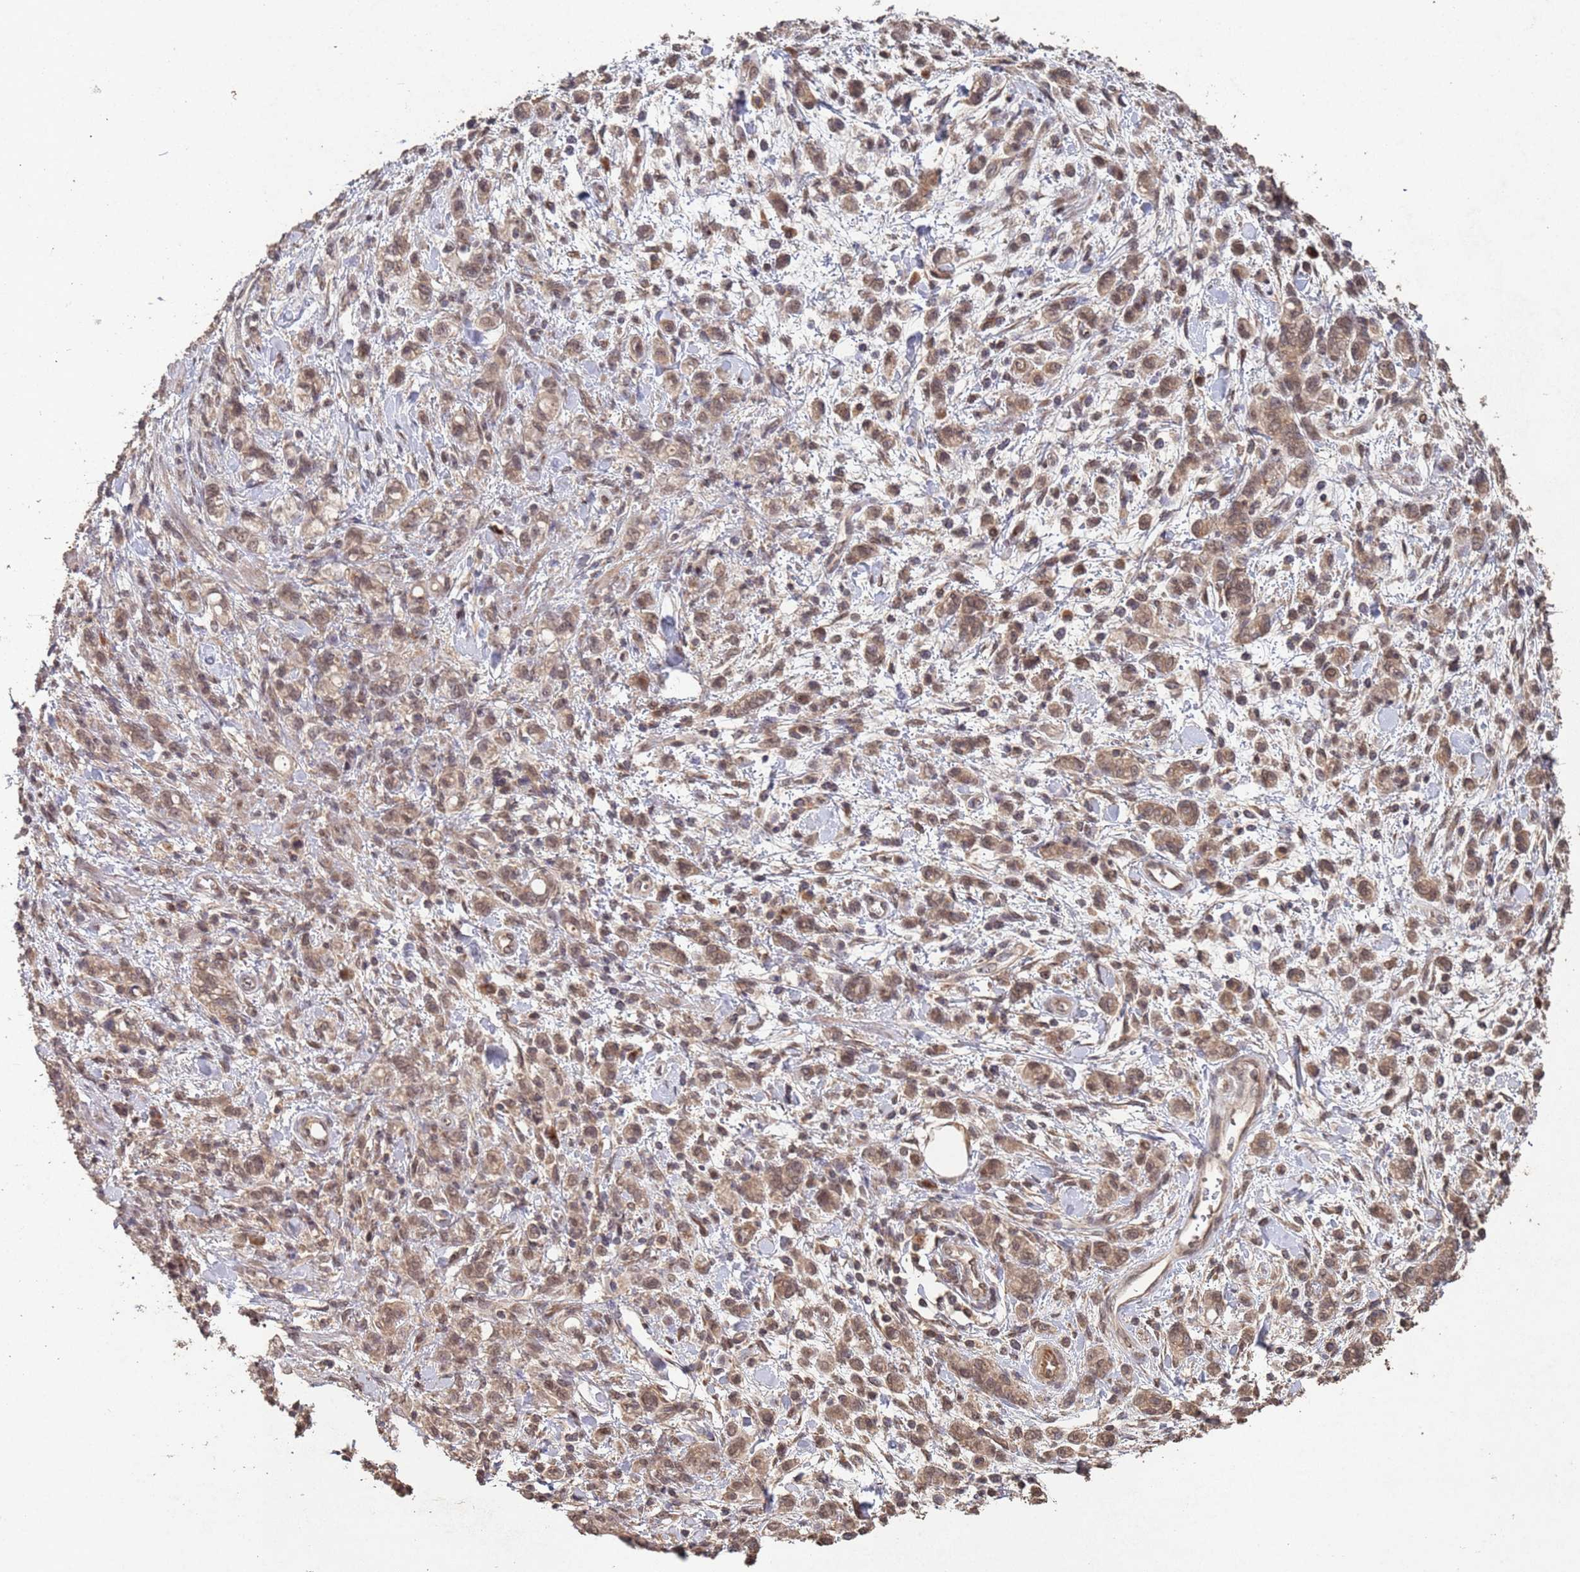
{"staining": {"intensity": "moderate", "quantity": ">75%", "location": "cytoplasmic/membranous,nuclear"}, "tissue": "stomach cancer", "cell_type": "Tumor cells", "image_type": "cancer", "snomed": [{"axis": "morphology", "description": "Adenocarcinoma, NOS"}, {"axis": "topography", "description": "Stomach"}], "caption": "DAB immunohistochemical staining of adenocarcinoma (stomach) demonstrates moderate cytoplasmic/membranous and nuclear protein positivity in approximately >75% of tumor cells.", "gene": "FRAT1", "patient": {"sex": "male", "age": 77}}